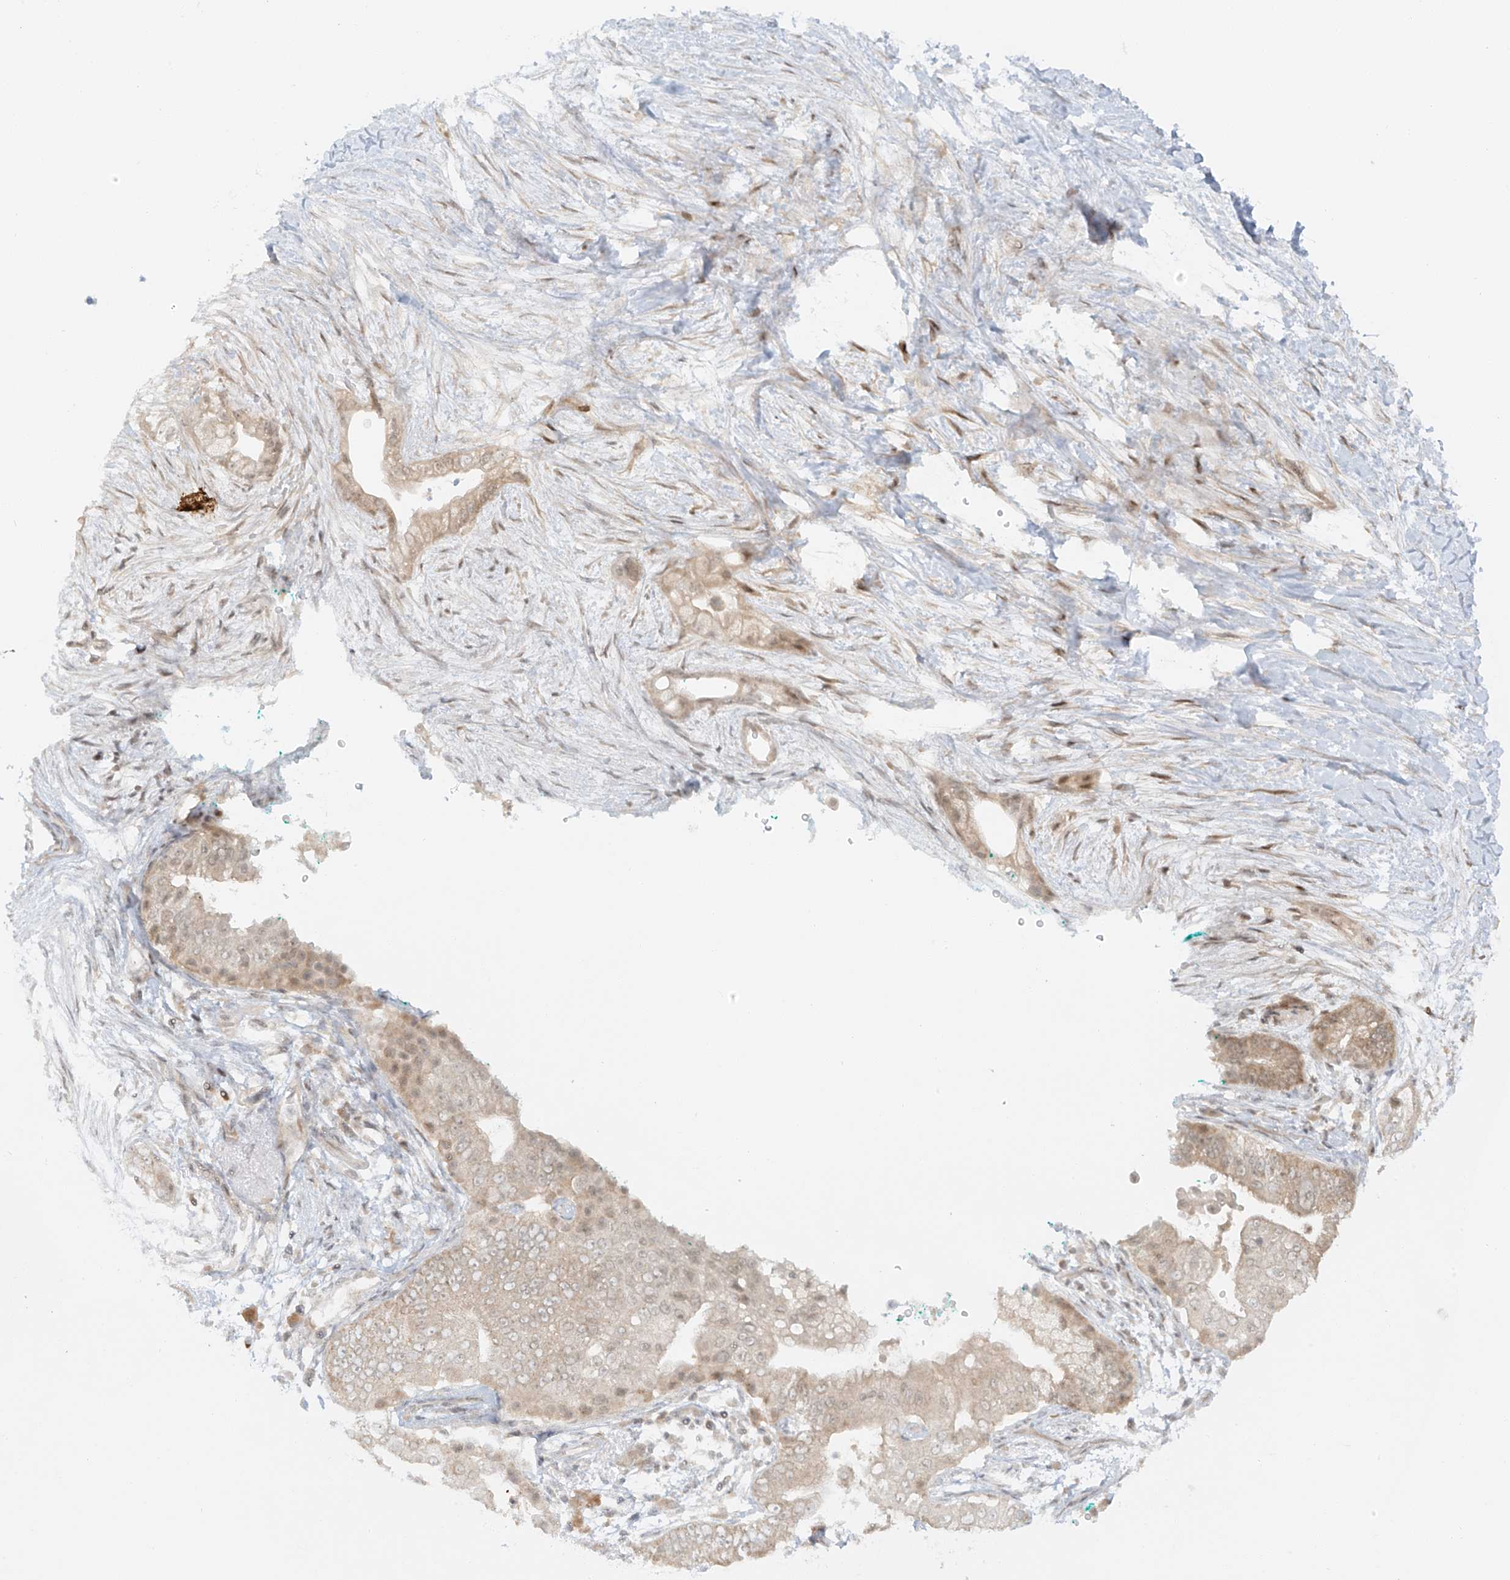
{"staining": {"intensity": "weak", "quantity": ">75%", "location": "cytoplasmic/membranous,nuclear"}, "tissue": "pancreatic cancer", "cell_type": "Tumor cells", "image_type": "cancer", "snomed": [{"axis": "morphology", "description": "Adenocarcinoma, NOS"}, {"axis": "topography", "description": "Pancreas"}], "caption": "A high-resolution image shows immunohistochemistry (IHC) staining of pancreatic cancer (adenocarcinoma), which reveals weak cytoplasmic/membranous and nuclear positivity in approximately >75% of tumor cells.", "gene": "MIPEP", "patient": {"sex": "male", "age": 53}}